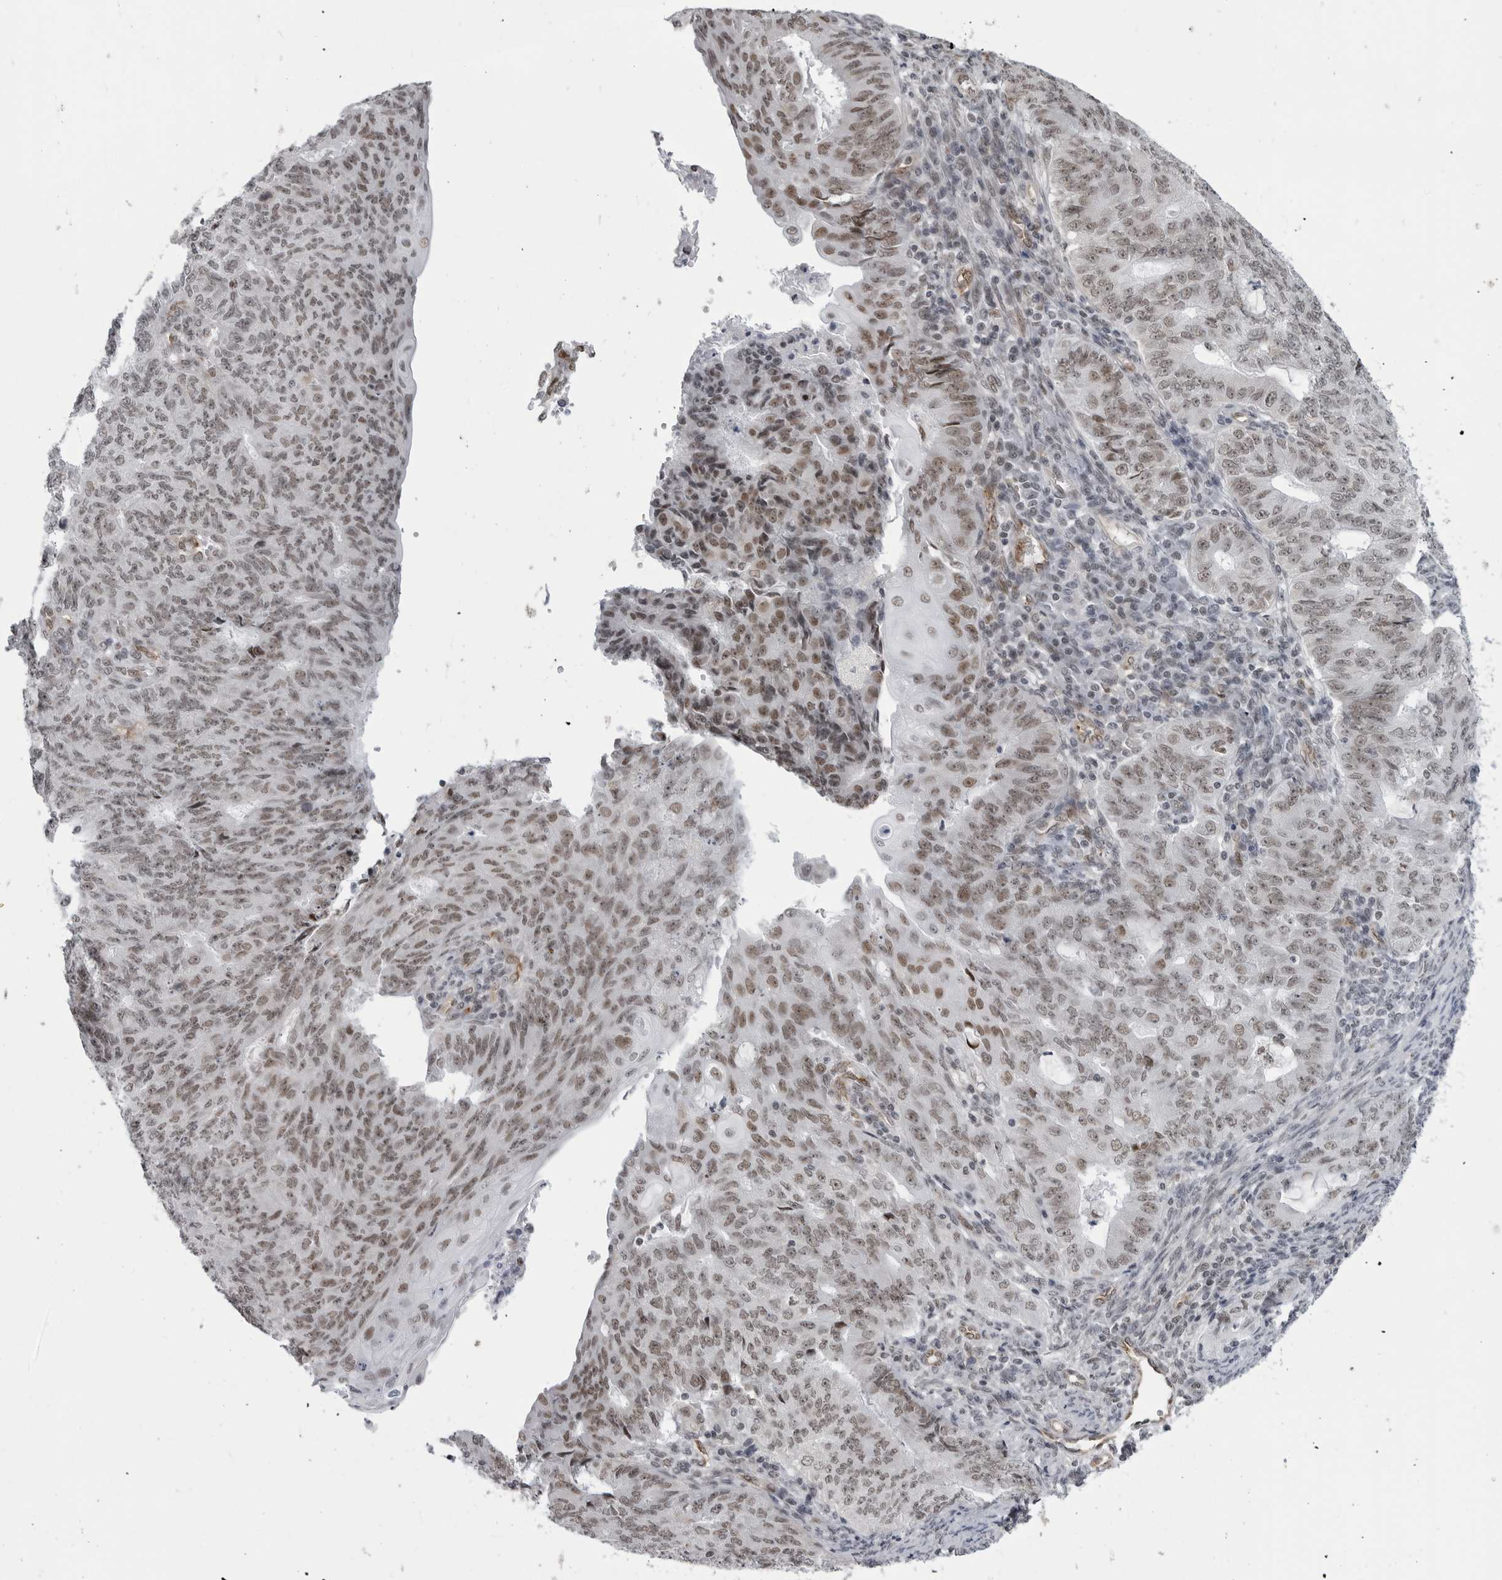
{"staining": {"intensity": "moderate", "quantity": ">75%", "location": "nuclear"}, "tissue": "endometrial cancer", "cell_type": "Tumor cells", "image_type": "cancer", "snomed": [{"axis": "morphology", "description": "Adenocarcinoma, NOS"}, {"axis": "topography", "description": "Endometrium"}], "caption": "Endometrial cancer stained with a protein marker displays moderate staining in tumor cells.", "gene": "RNF26", "patient": {"sex": "female", "age": 32}}